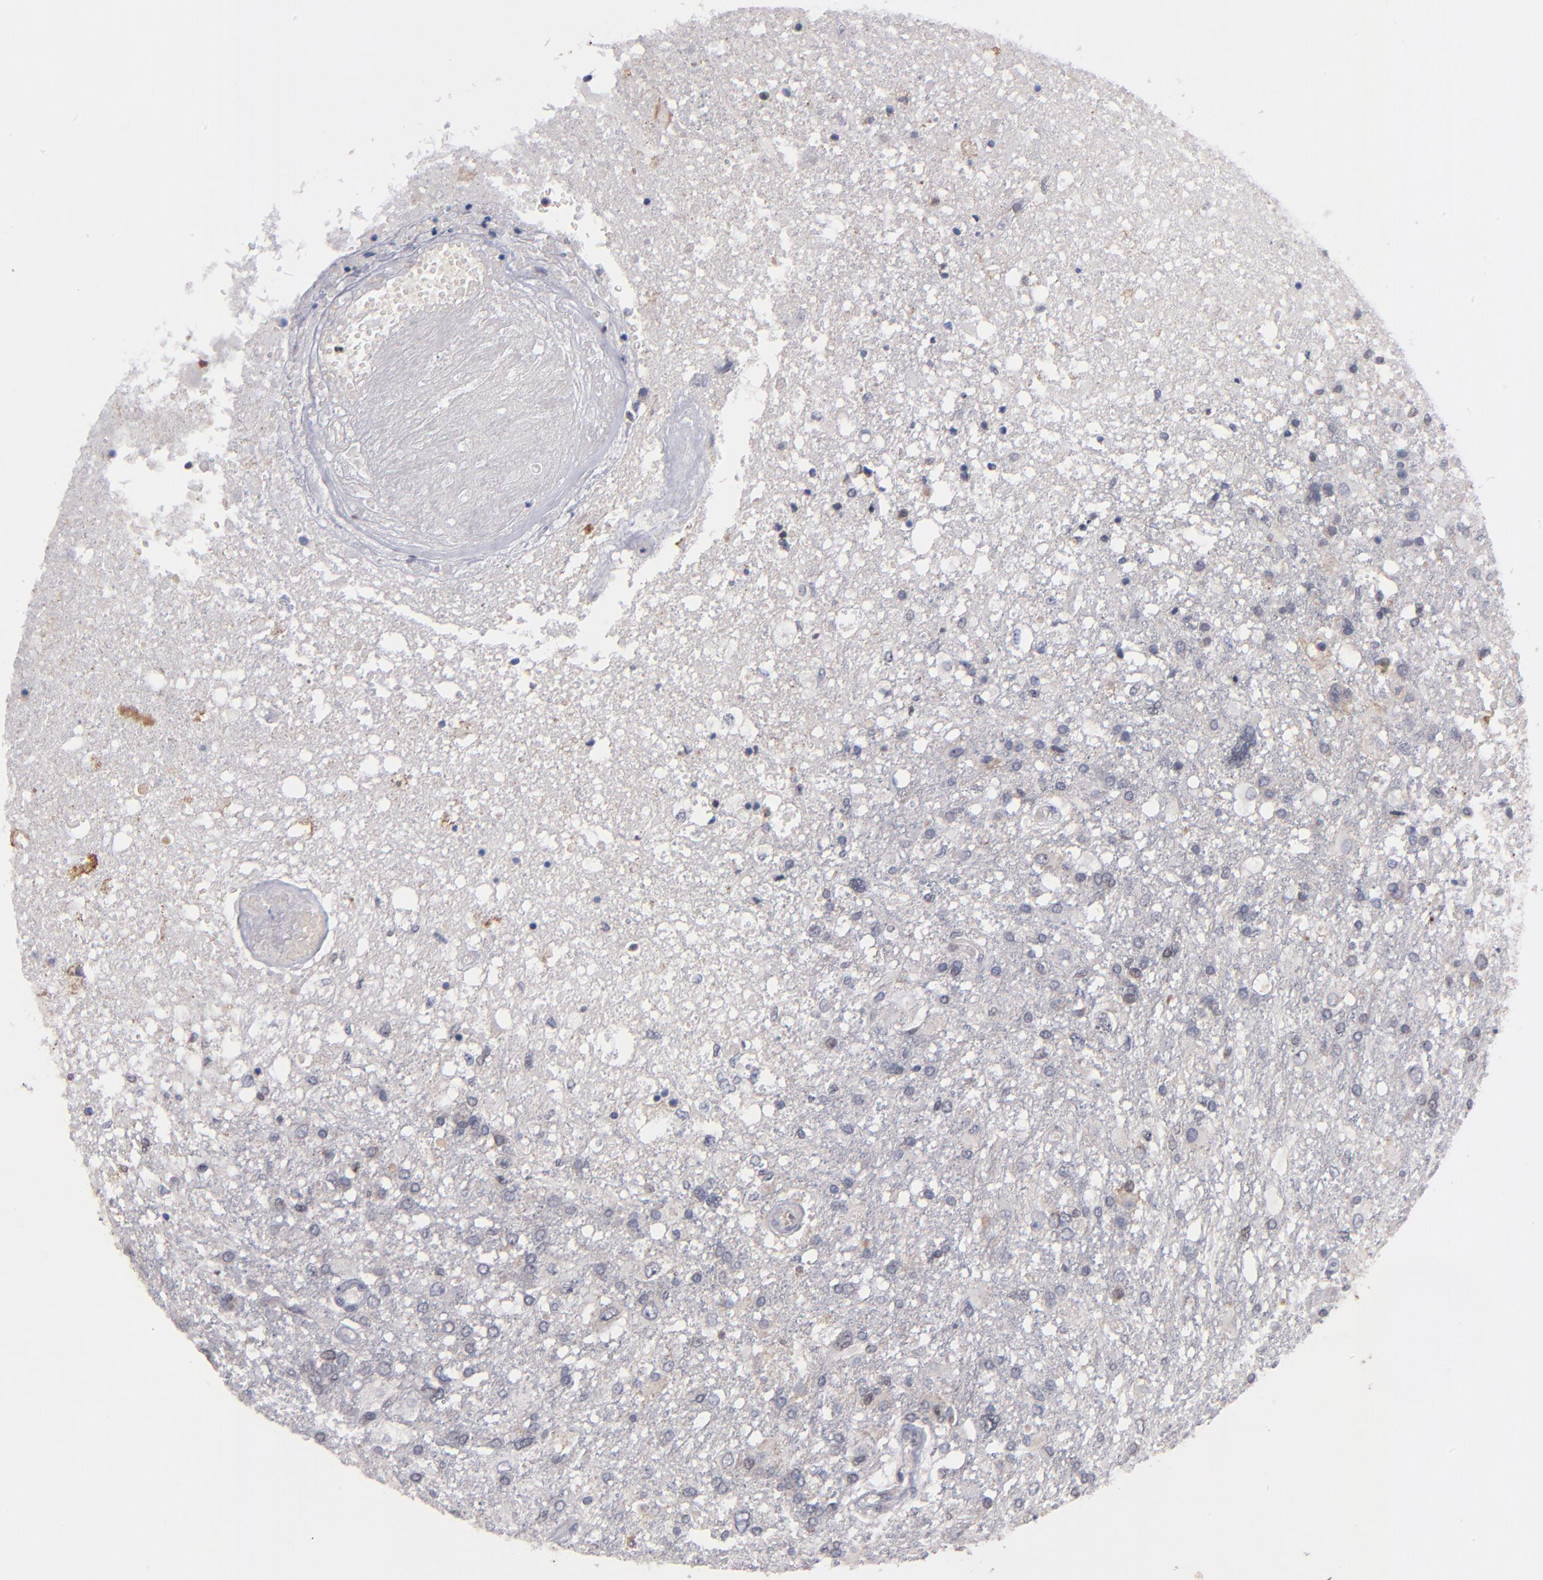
{"staining": {"intensity": "weak", "quantity": "<25%", "location": "cytoplasmic/membranous"}, "tissue": "glioma", "cell_type": "Tumor cells", "image_type": "cancer", "snomed": [{"axis": "morphology", "description": "Glioma, malignant, High grade"}, {"axis": "topography", "description": "Cerebral cortex"}], "caption": "This is an immunohistochemistry (IHC) photomicrograph of human malignant glioma (high-grade). There is no expression in tumor cells.", "gene": "ODF2", "patient": {"sex": "male", "age": 79}}